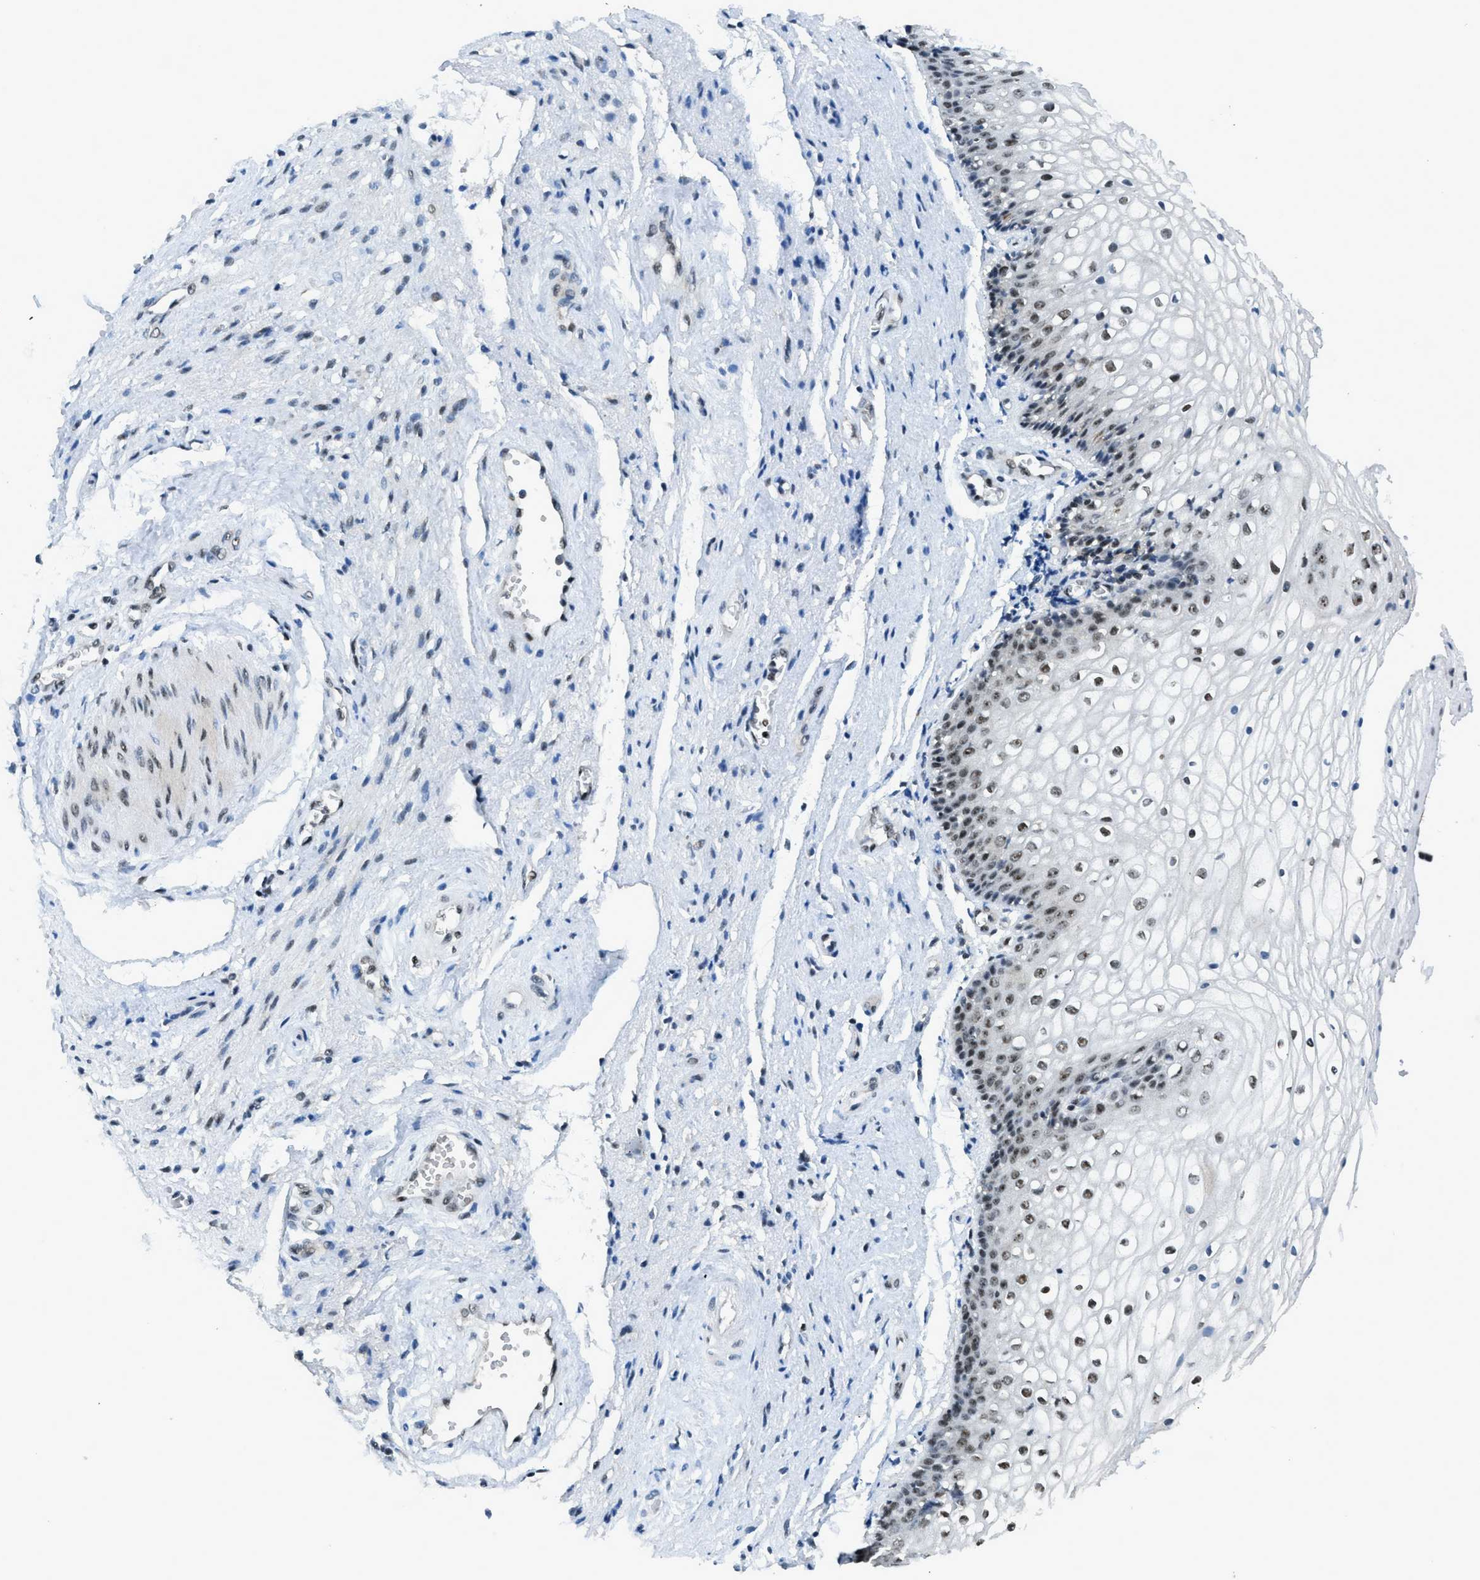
{"staining": {"intensity": "moderate", "quantity": "25%-75%", "location": "nuclear"}, "tissue": "vagina", "cell_type": "Squamous epithelial cells", "image_type": "normal", "snomed": [{"axis": "morphology", "description": "Normal tissue, NOS"}, {"axis": "topography", "description": "Vagina"}], "caption": "DAB immunohistochemical staining of normal human vagina exhibits moderate nuclear protein positivity in approximately 25%-75% of squamous epithelial cells.", "gene": "RAD51B", "patient": {"sex": "female", "age": 34}}